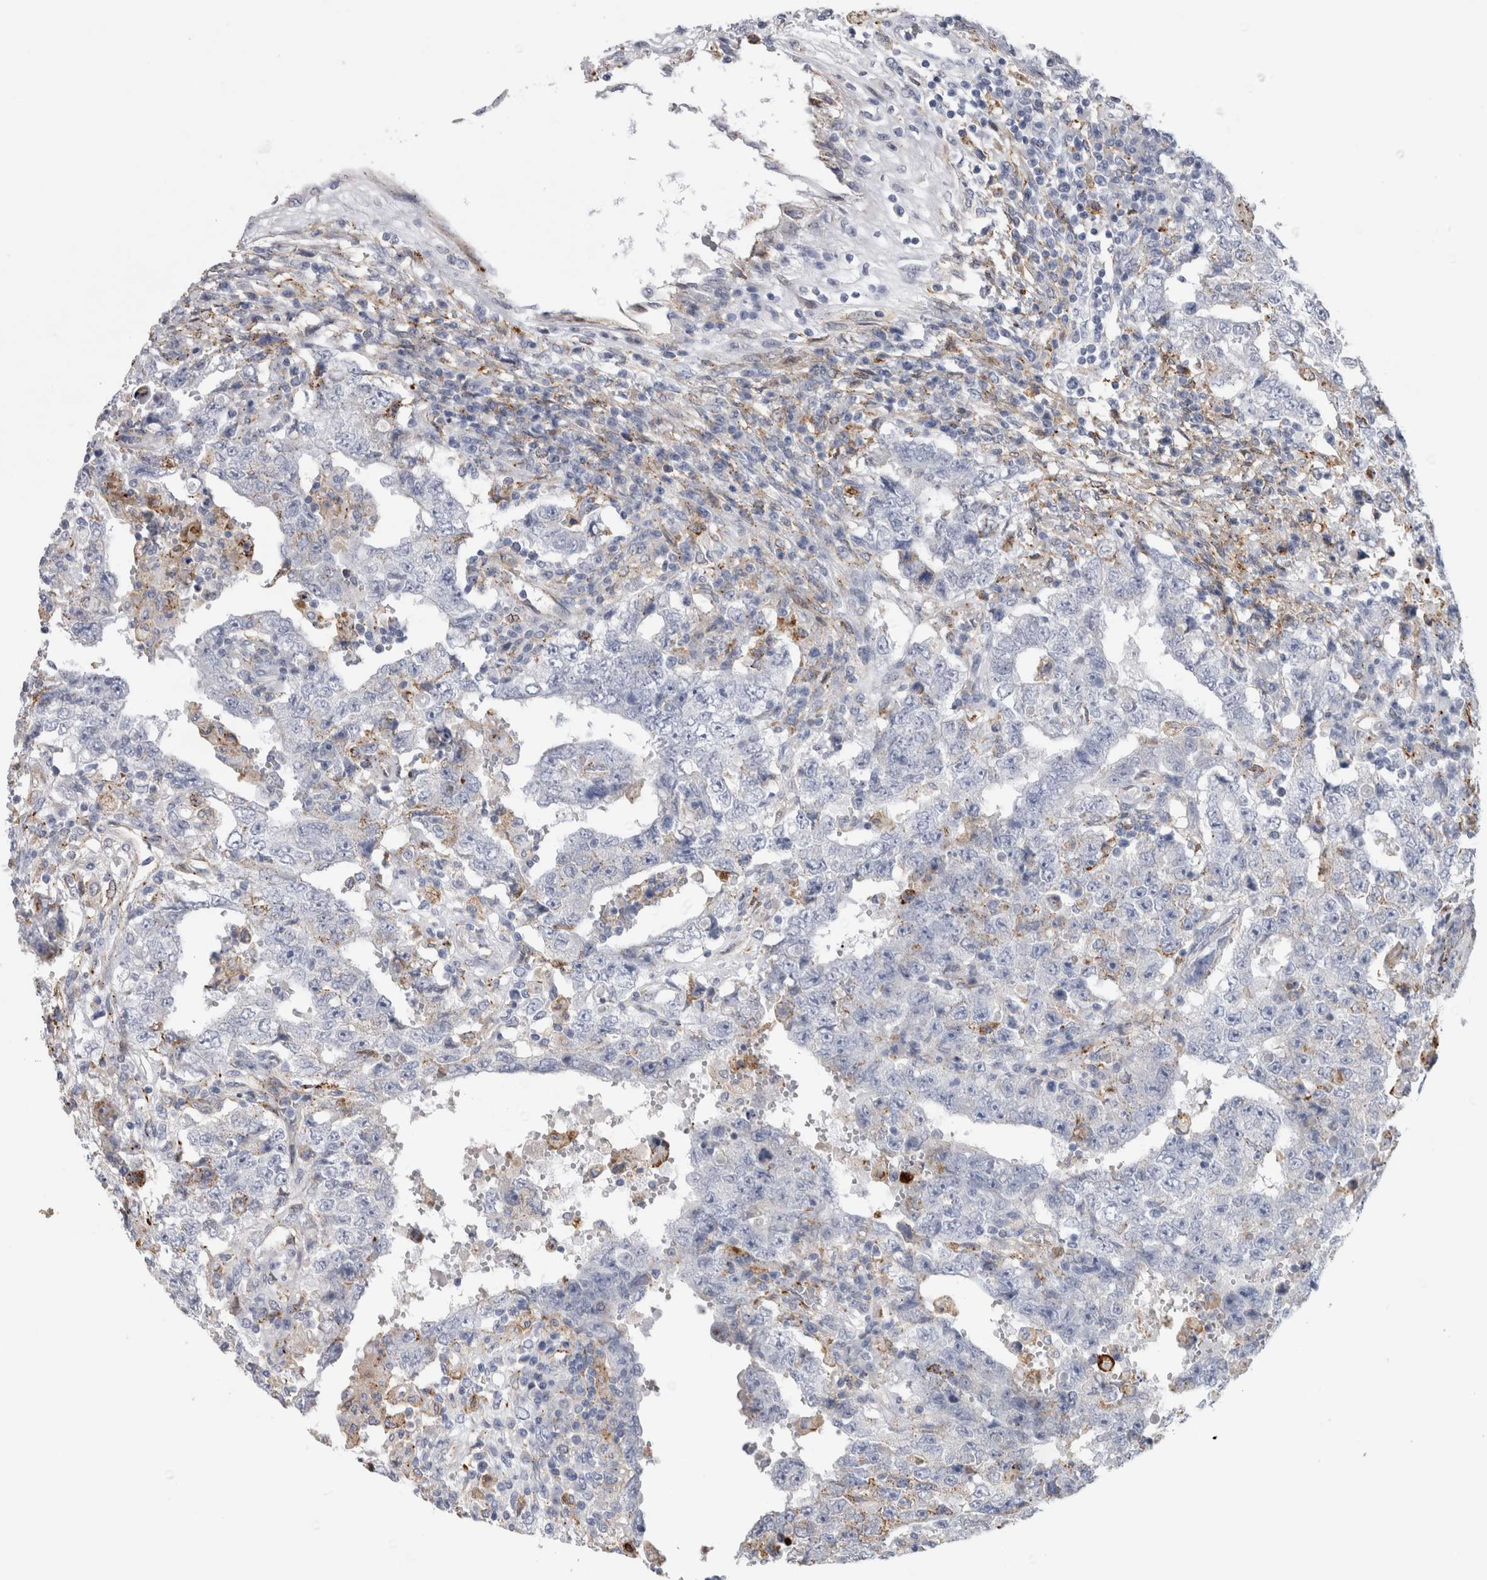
{"staining": {"intensity": "negative", "quantity": "none", "location": "none"}, "tissue": "testis cancer", "cell_type": "Tumor cells", "image_type": "cancer", "snomed": [{"axis": "morphology", "description": "Carcinoma, Embryonal, NOS"}, {"axis": "topography", "description": "Testis"}], "caption": "Immunohistochemistry histopathology image of neoplastic tissue: embryonal carcinoma (testis) stained with DAB (3,3'-diaminobenzidine) shows no significant protein positivity in tumor cells.", "gene": "DNAJC24", "patient": {"sex": "male", "age": 26}}